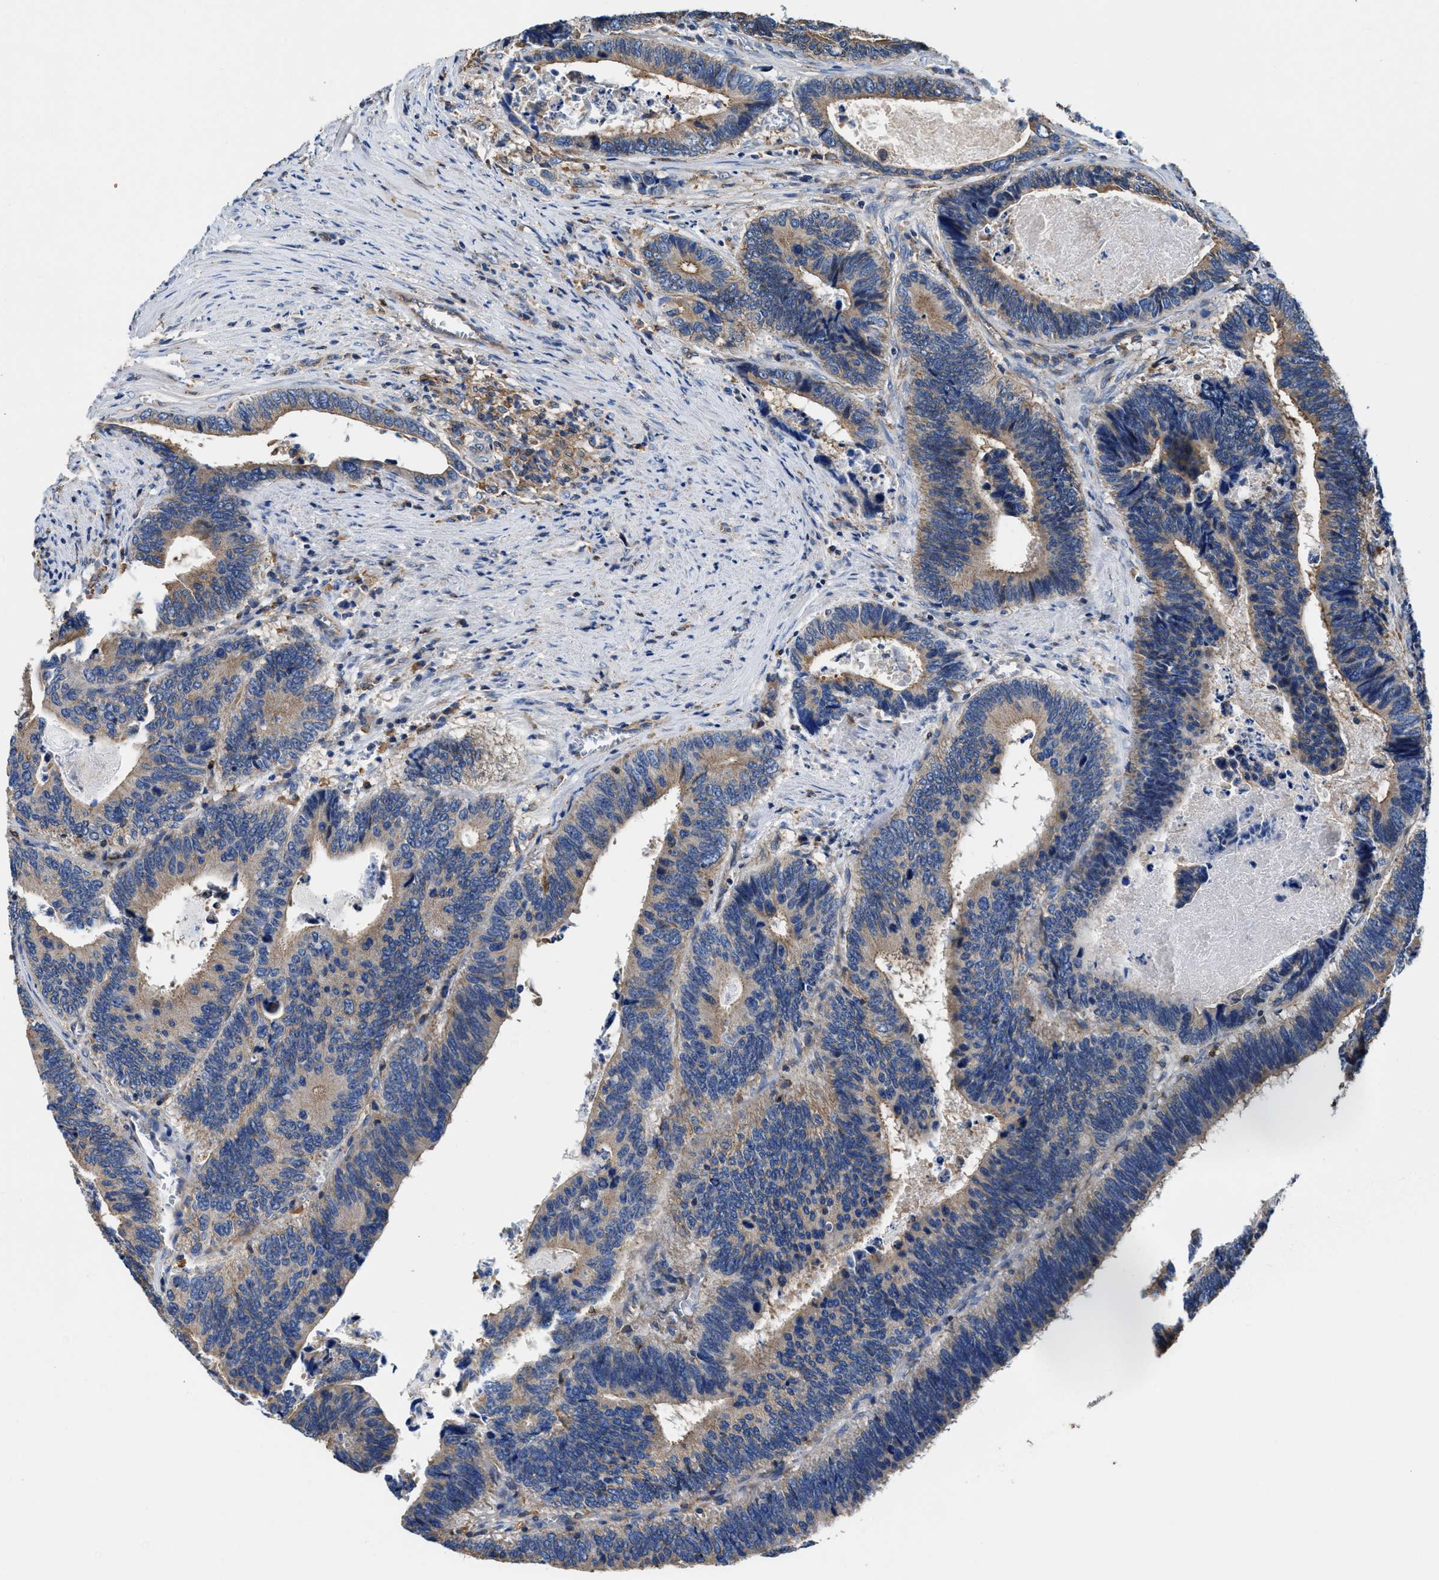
{"staining": {"intensity": "moderate", "quantity": ">75%", "location": "cytoplasmic/membranous"}, "tissue": "colorectal cancer", "cell_type": "Tumor cells", "image_type": "cancer", "snomed": [{"axis": "morphology", "description": "Adenocarcinoma, NOS"}, {"axis": "topography", "description": "Colon"}], "caption": "Tumor cells reveal moderate cytoplasmic/membranous expression in about >75% of cells in colorectal cancer (adenocarcinoma).", "gene": "PPP1R9B", "patient": {"sex": "male", "age": 72}}